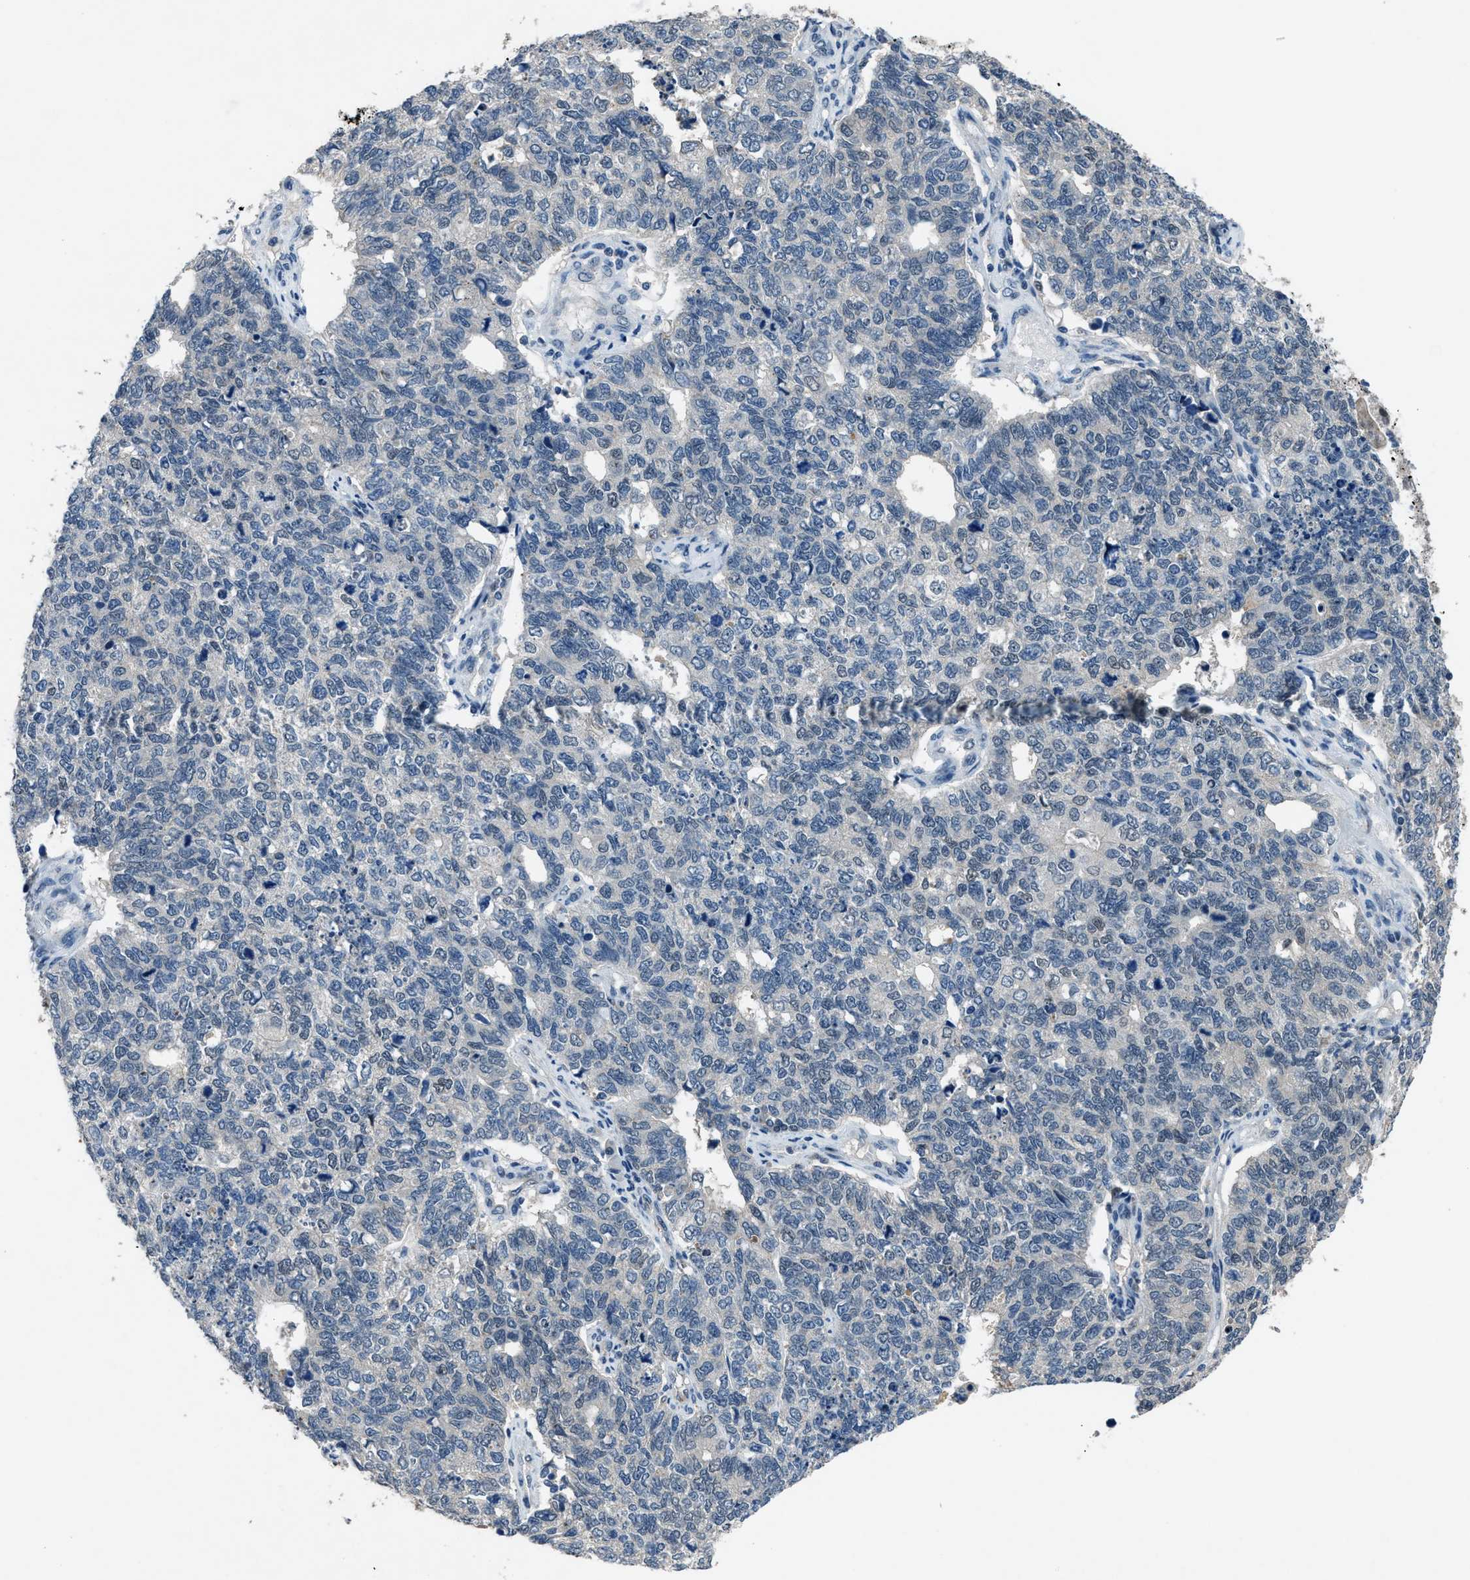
{"staining": {"intensity": "negative", "quantity": "none", "location": "none"}, "tissue": "cervical cancer", "cell_type": "Tumor cells", "image_type": "cancer", "snomed": [{"axis": "morphology", "description": "Squamous cell carcinoma, NOS"}, {"axis": "topography", "description": "Cervix"}], "caption": "Immunohistochemical staining of squamous cell carcinoma (cervical) shows no significant staining in tumor cells. The staining was performed using DAB to visualize the protein expression in brown, while the nuclei were stained in blue with hematoxylin (Magnification: 20x).", "gene": "DUSP19", "patient": {"sex": "female", "age": 63}}